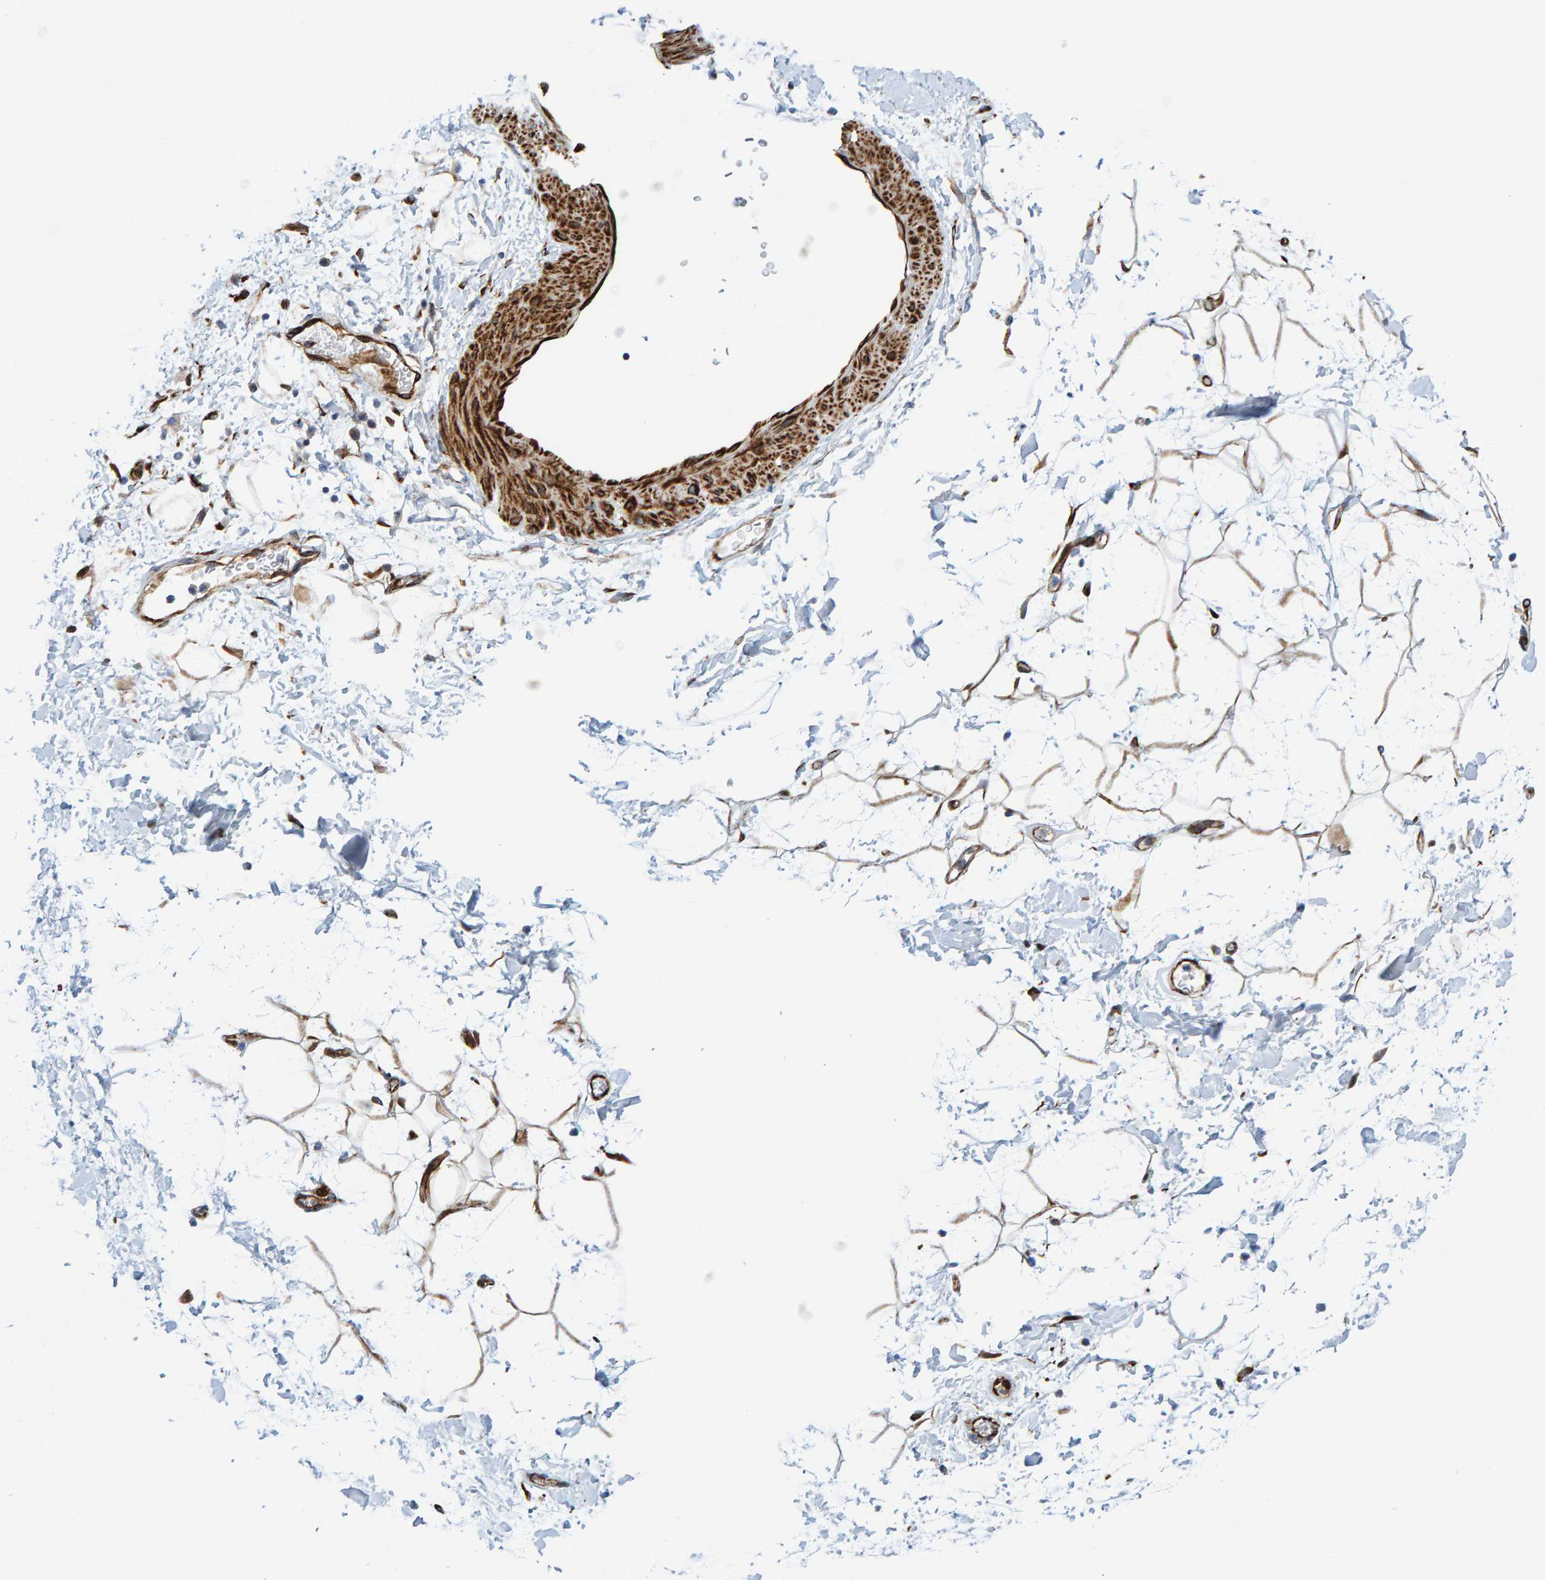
{"staining": {"intensity": "moderate", "quantity": ">75%", "location": "cytoplasmic/membranous"}, "tissue": "adipose tissue", "cell_type": "Adipocytes", "image_type": "normal", "snomed": [{"axis": "morphology", "description": "Normal tissue, NOS"}, {"axis": "topography", "description": "Soft tissue"}], "caption": "An IHC photomicrograph of normal tissue is shown. Protein staining in brown highlights moderate cytoplasmic/membranous positivity in adipose tissue within adipocytes. (brown staining indicates protein expression, while blue staining denotes nuclei).", "gene": "POLG2", "patient": {"sex": "male", "age": 72}}